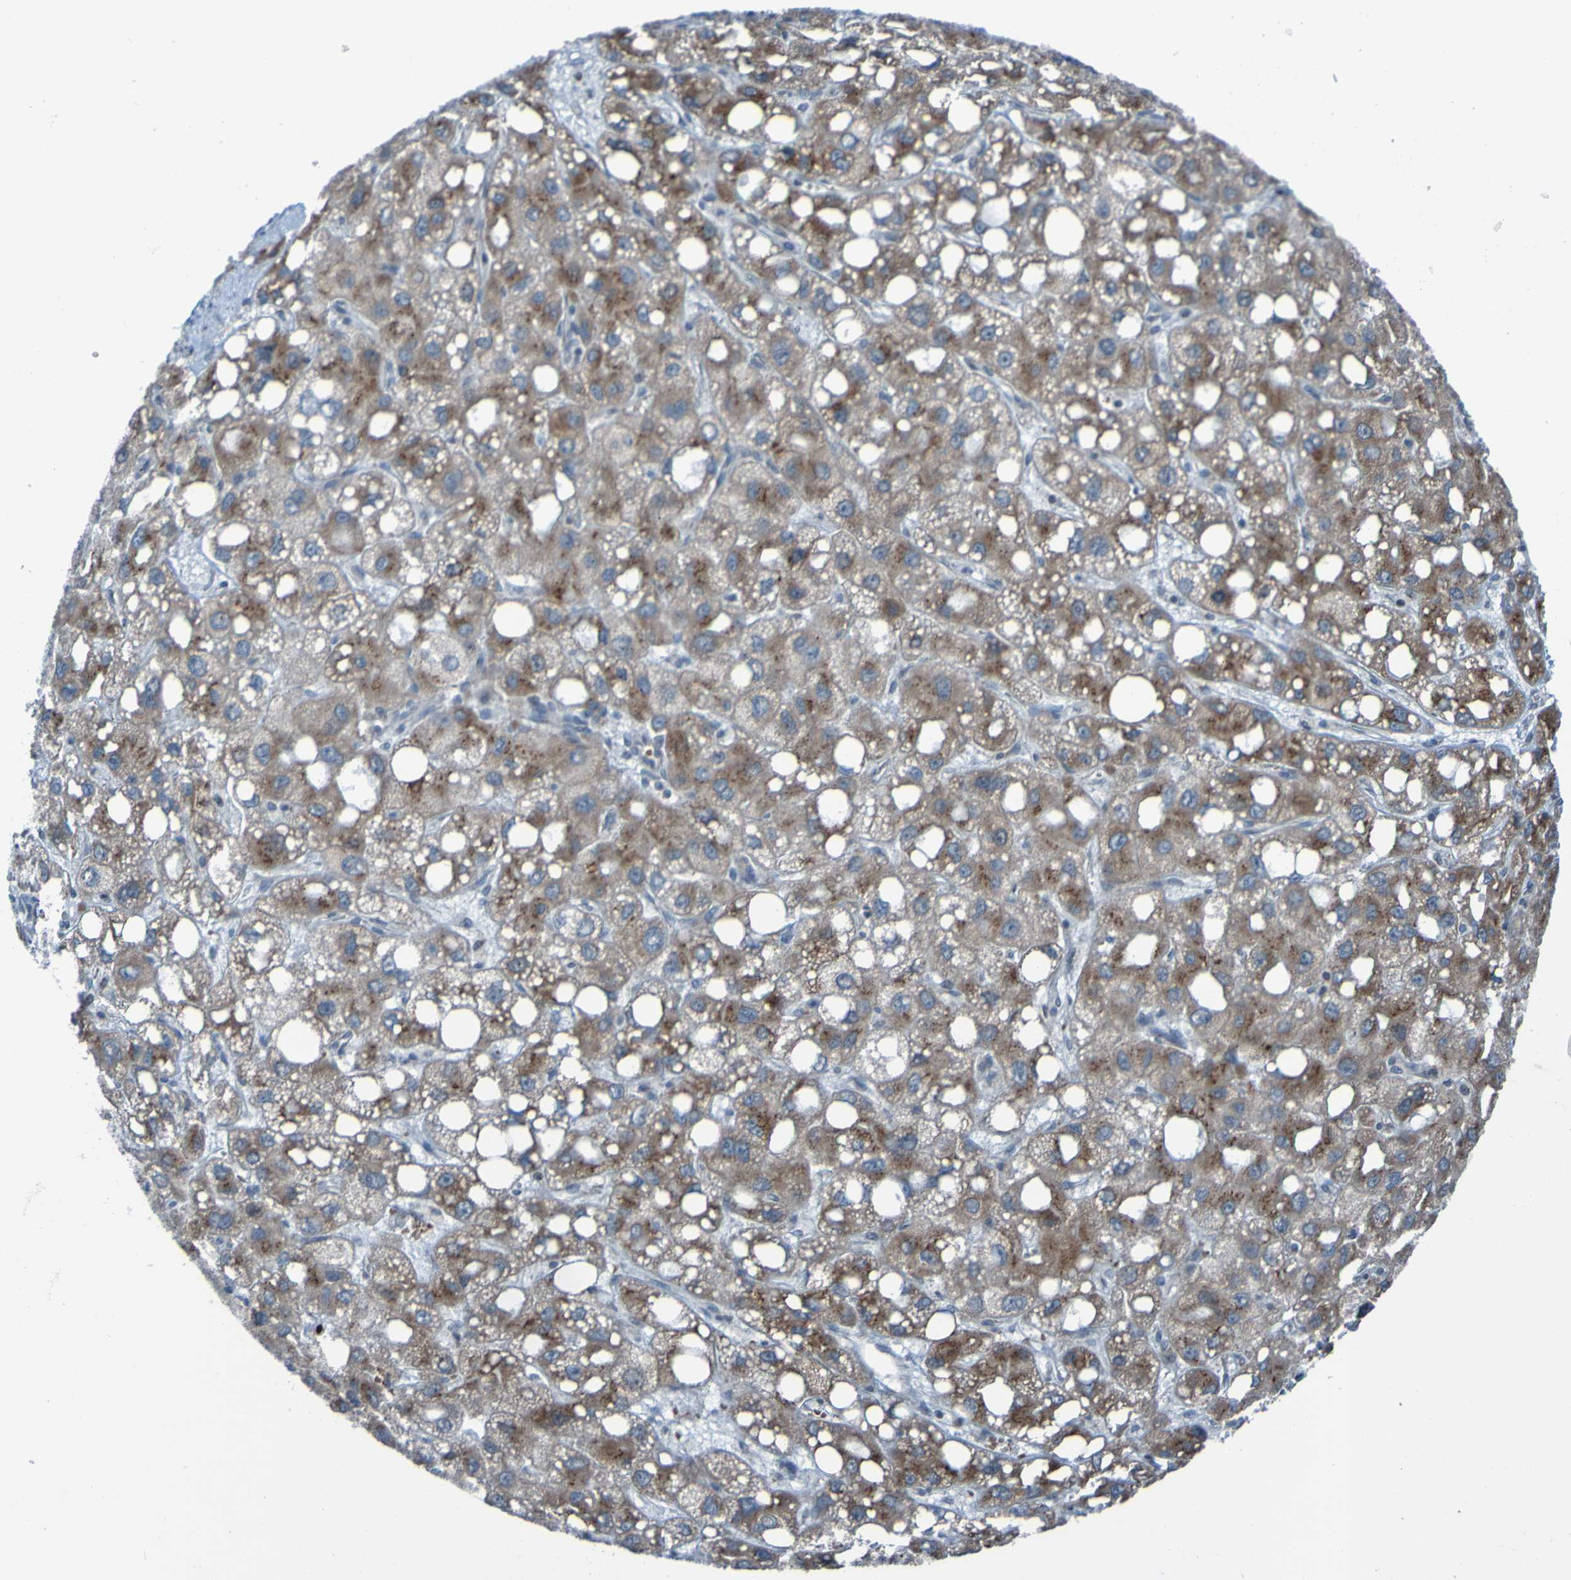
{"staining": {"intensity": "moderate", "quantity": ">75%", "location": "cytoplasmic/membranous"}, "tissue": "liver cancer", "cell_type": "Tumor cells", "image_type": "cancer", "snomed": [{"axis": "morphology", "description": "Carcinoma, Hepatocellular, NOS"}, {"axis": "topography", "description": "Liver"}], "caption": "IHC (DAB) staining of hepatocellular carcinoma (liver) demonstrates moderate cytoplasmic/membranous protein expression in approximately >75% of tumor cells.", "gene": "UNG", "patient": {"sex": "male", "age": 55}}